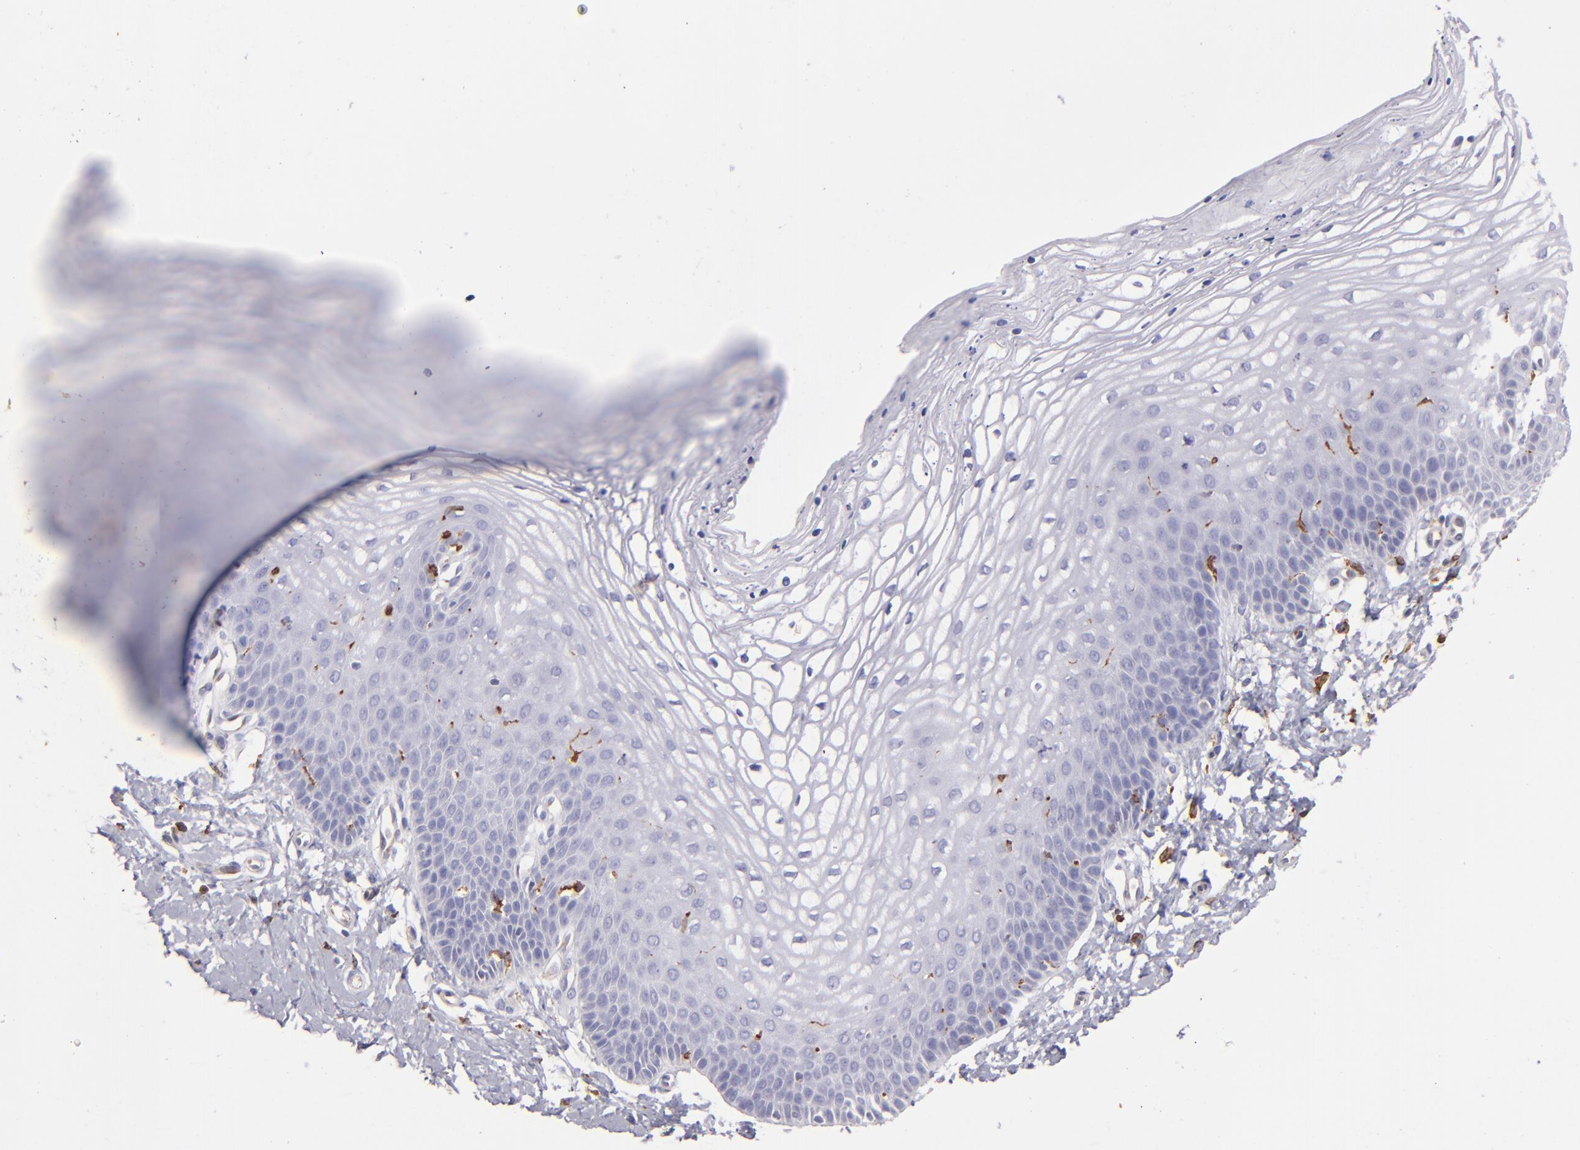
{"staining": {"intensity": "negative", "quantity": "none", "location": "none"}, "tissue": "vagina", "cell_type": "Squamous epithelial cells", "image_type": "normal", "snomed": [{"axis": "morphology", "description": "Normal tissue, NOS"}, {"axis": "topography", "description": "Vagina"}], "caption": "Immunohistochemistry micrograph of unremarkable human vagina stained for a protein (brown), which displays no staining in squamous epithelial cells.", "gene": "CD74", "patient": {"sex": "female", "age": 68}}